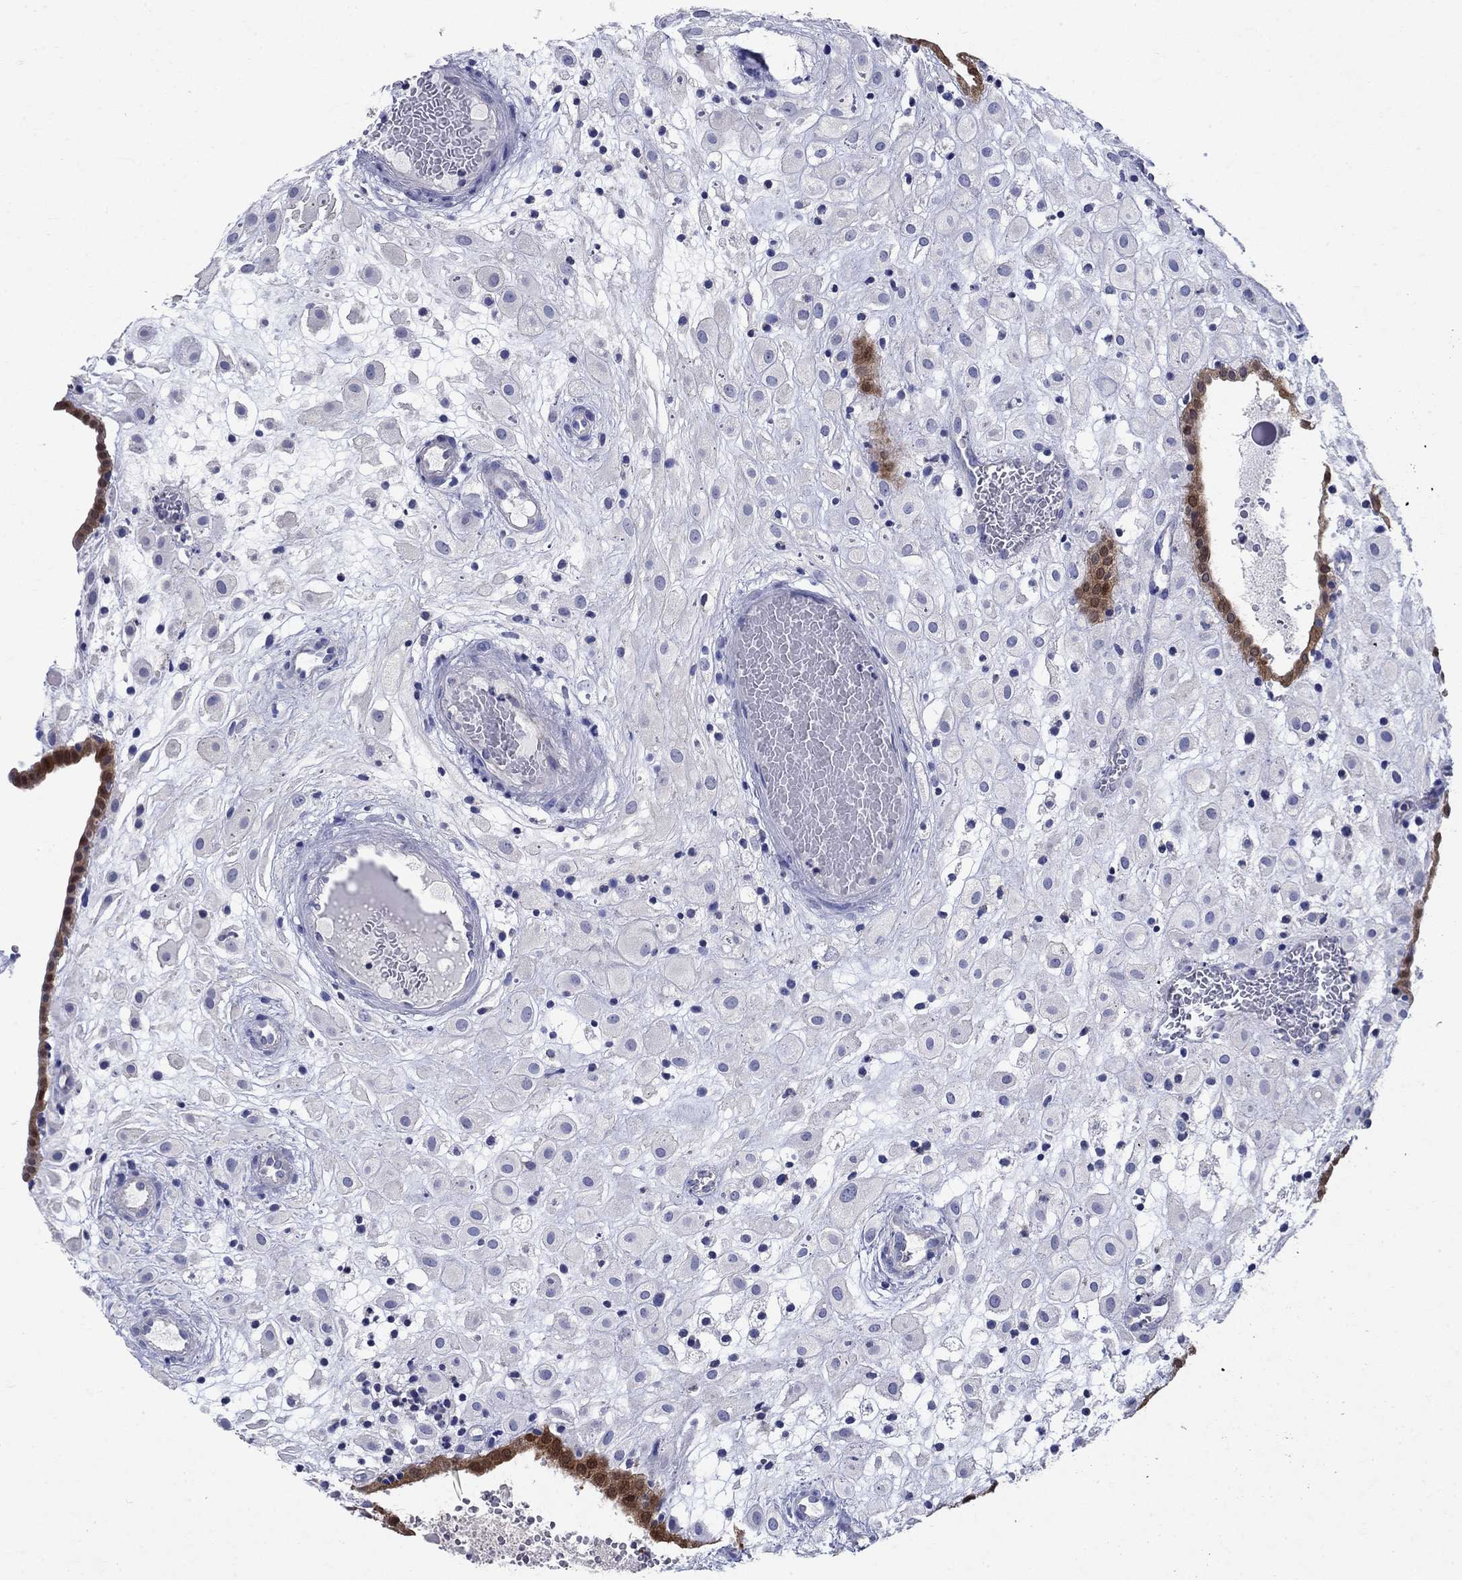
{"staining": {"intensity": "negative", "quantity": "none", "location": "none"}, "tissue": "placenta", "cell_type": "Decidual cells", "image_type": "normal", "snomed": [{"axis": "morphology", "description": "Normal tissue, NOS"}, {"axis": "topography", "description": "Placenta"}], "caption": "The IHC photomicrograph has no significant staining in decidual cells of placenta.", "gene": "SULT2B1", "patient": {"sex": "female", "age": 24}}